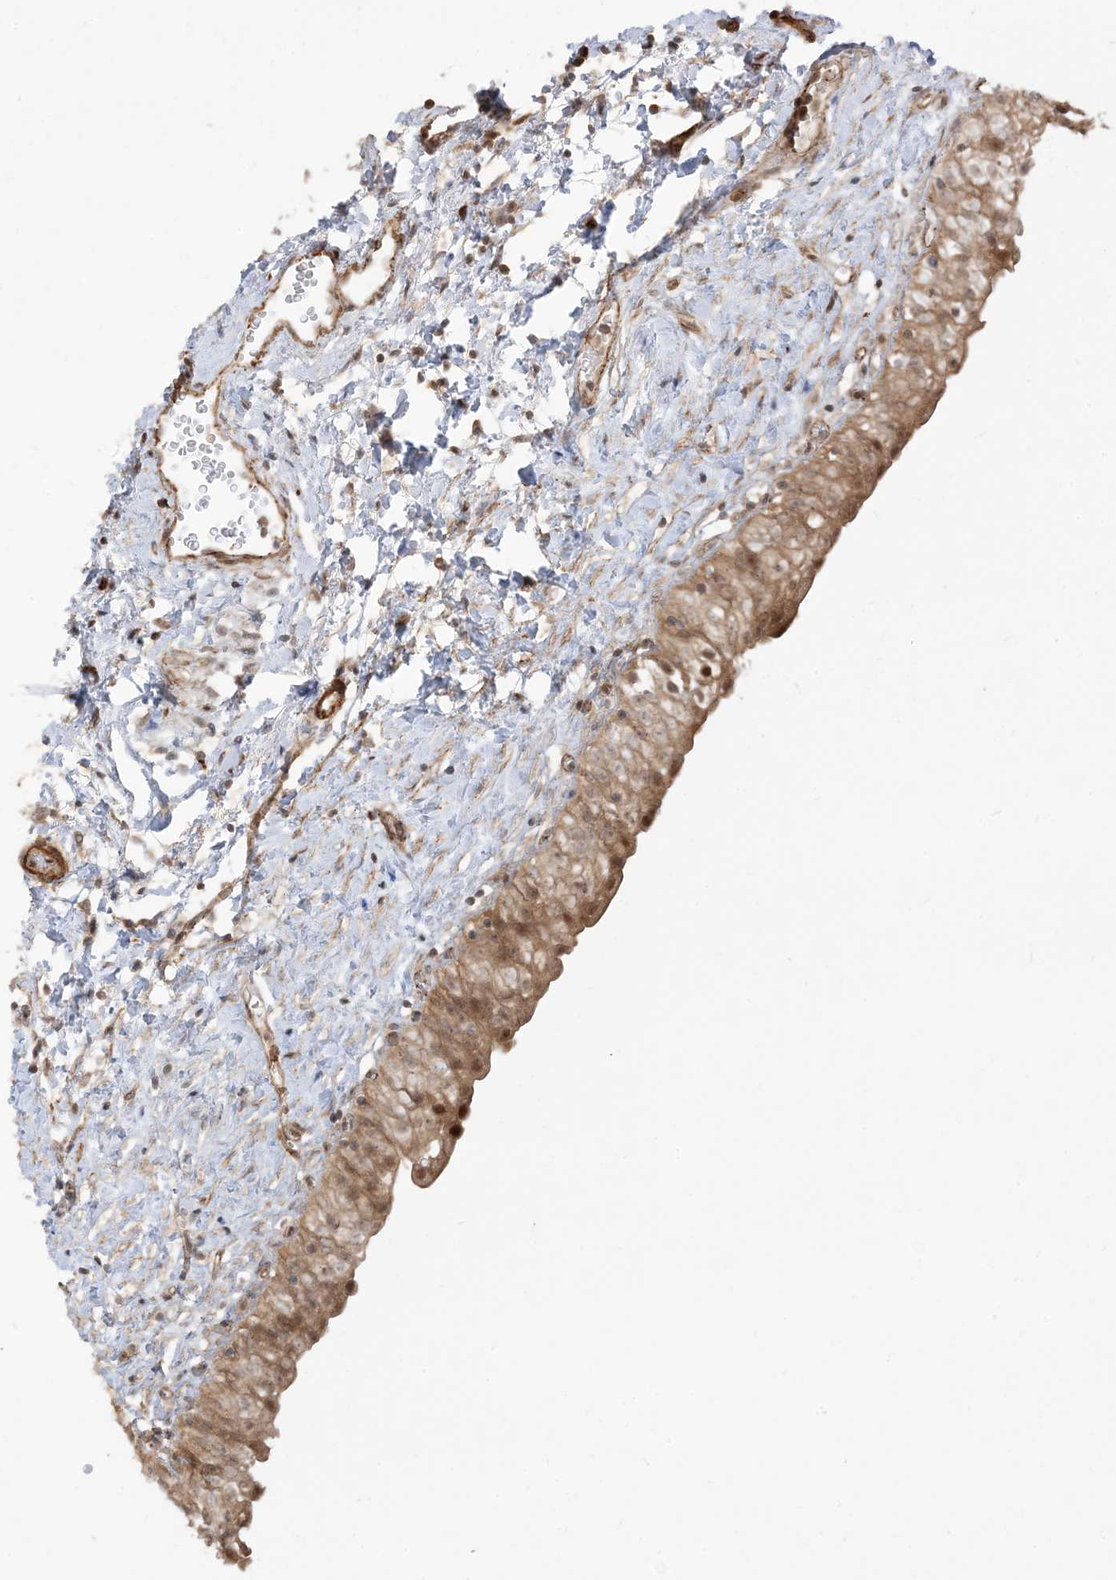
{"staining": {"intensity": "moderate", "quantity": ">75%", "location": "cytoplasmic/membranous,nuclear"}, "tissue": "urinary bladder", "cell_type": "Urothelial cells", "image_type": "normal", "snomed": [{"axis": "morphology", "description": "Normal tissue, NOS"}, {"axis": "topography", "description": "Urinary bladder"}], "caption": "Immunohistochemistry (DAB (3,3'-diaminobenzidine)) staining of normal urinary bladder displays moderate cytoplasmic/membranous,nuclear protein positivity in about >75% of urothelial cells. Nuclei are stained in blue.", "gene": "TBCC", "patient": {"sex": "male", "age": 51}}